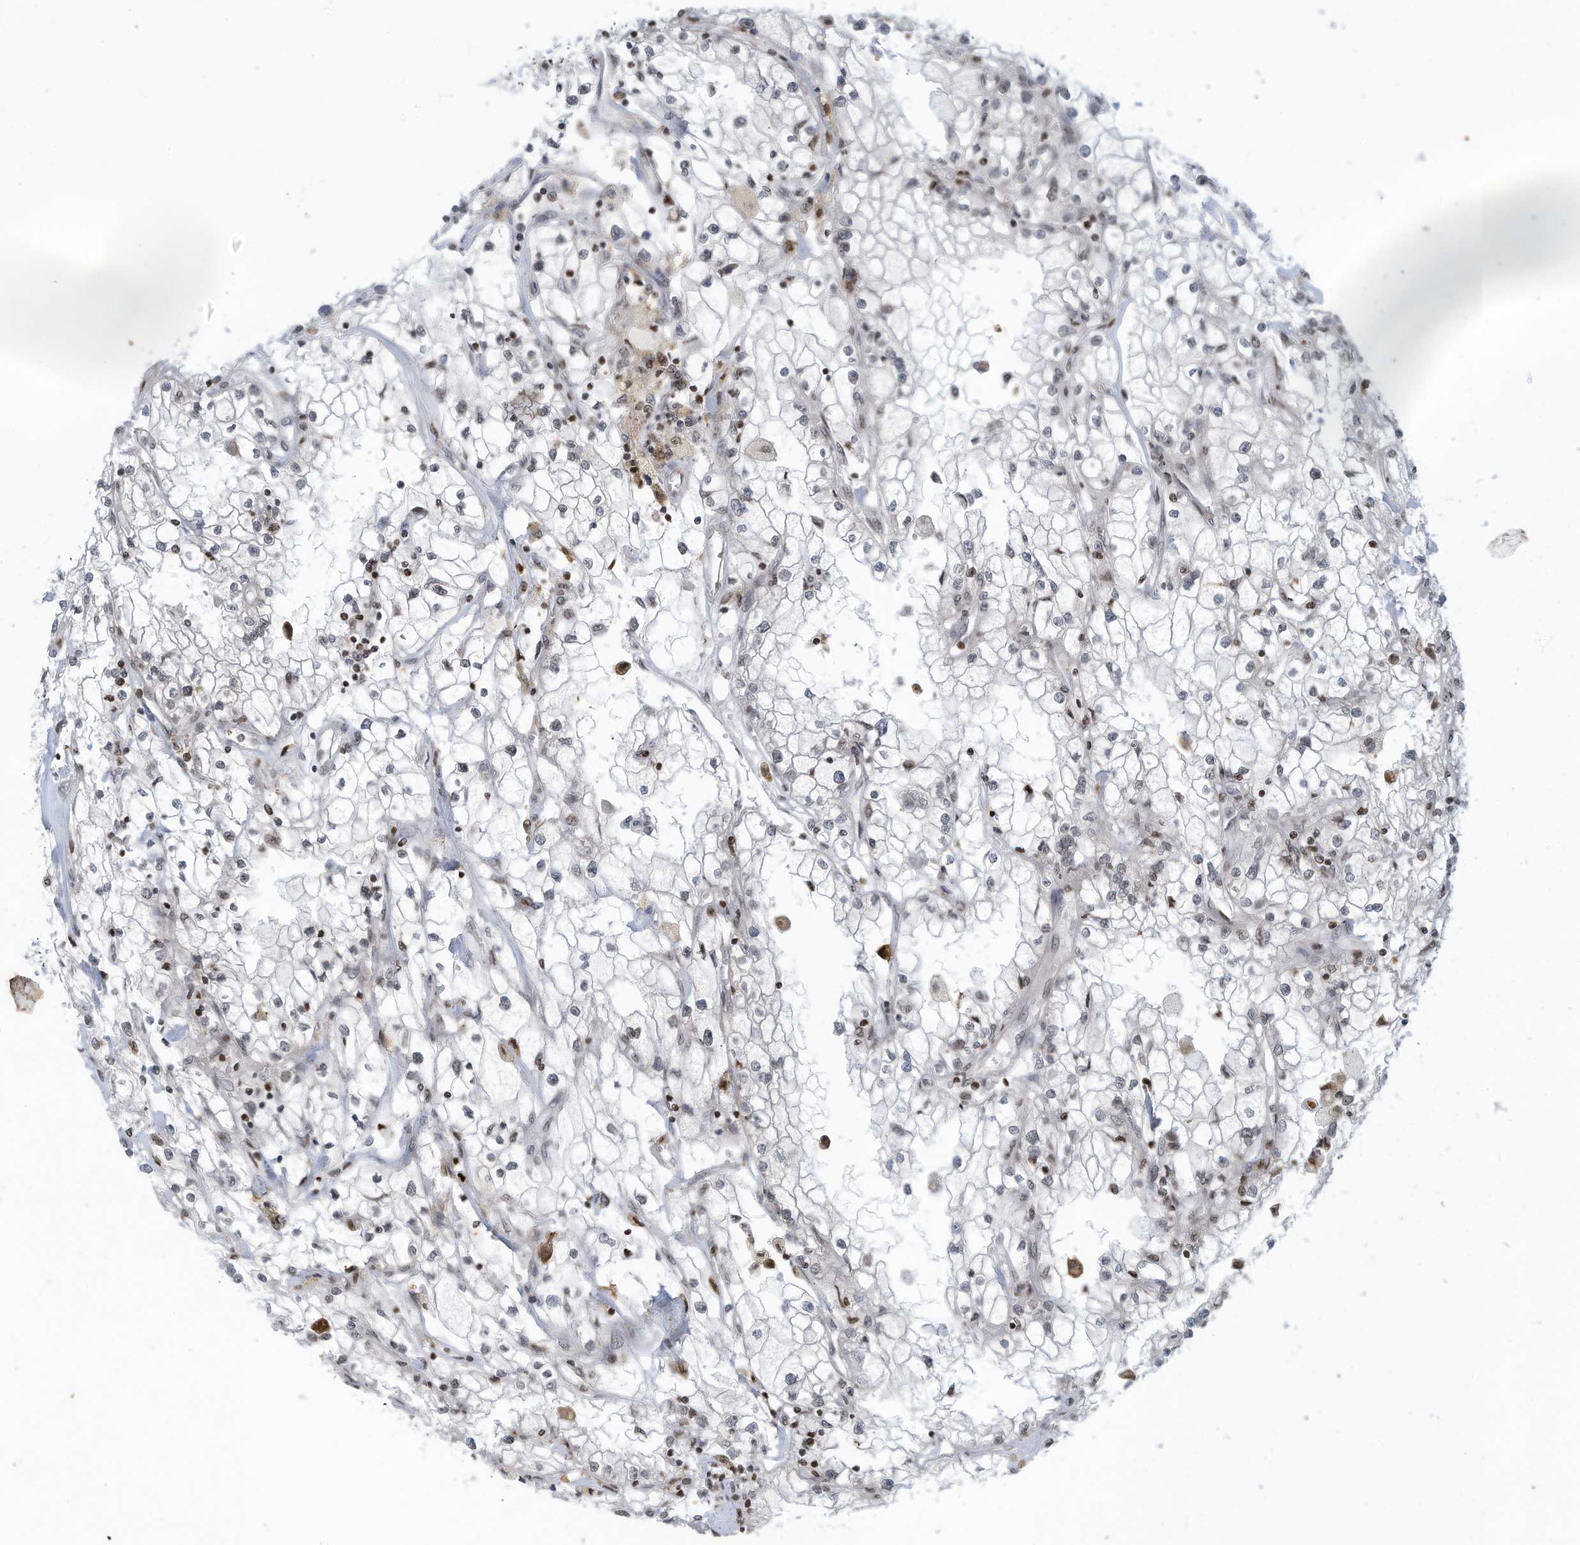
{"staining": {"intensity": "negative", "quantity": "none", "location": "none"}, "tissue": "renal cancer", "cell_type": "Tumor cells", "image_type": "cancer", "snomed": [{"axis": "morphology", "description": "Adenocarcinoma, NOS"}, {"axis": "topography", "description": "Kidney"}], "caption": "Histopathology image shows no protein expression in tumor cells of renal adenocarcinoma tissue. (IHC, brightfield microscopy, high magnification).", "gene": "ADI1", "patient": {"sex": "male", "age": 56}}